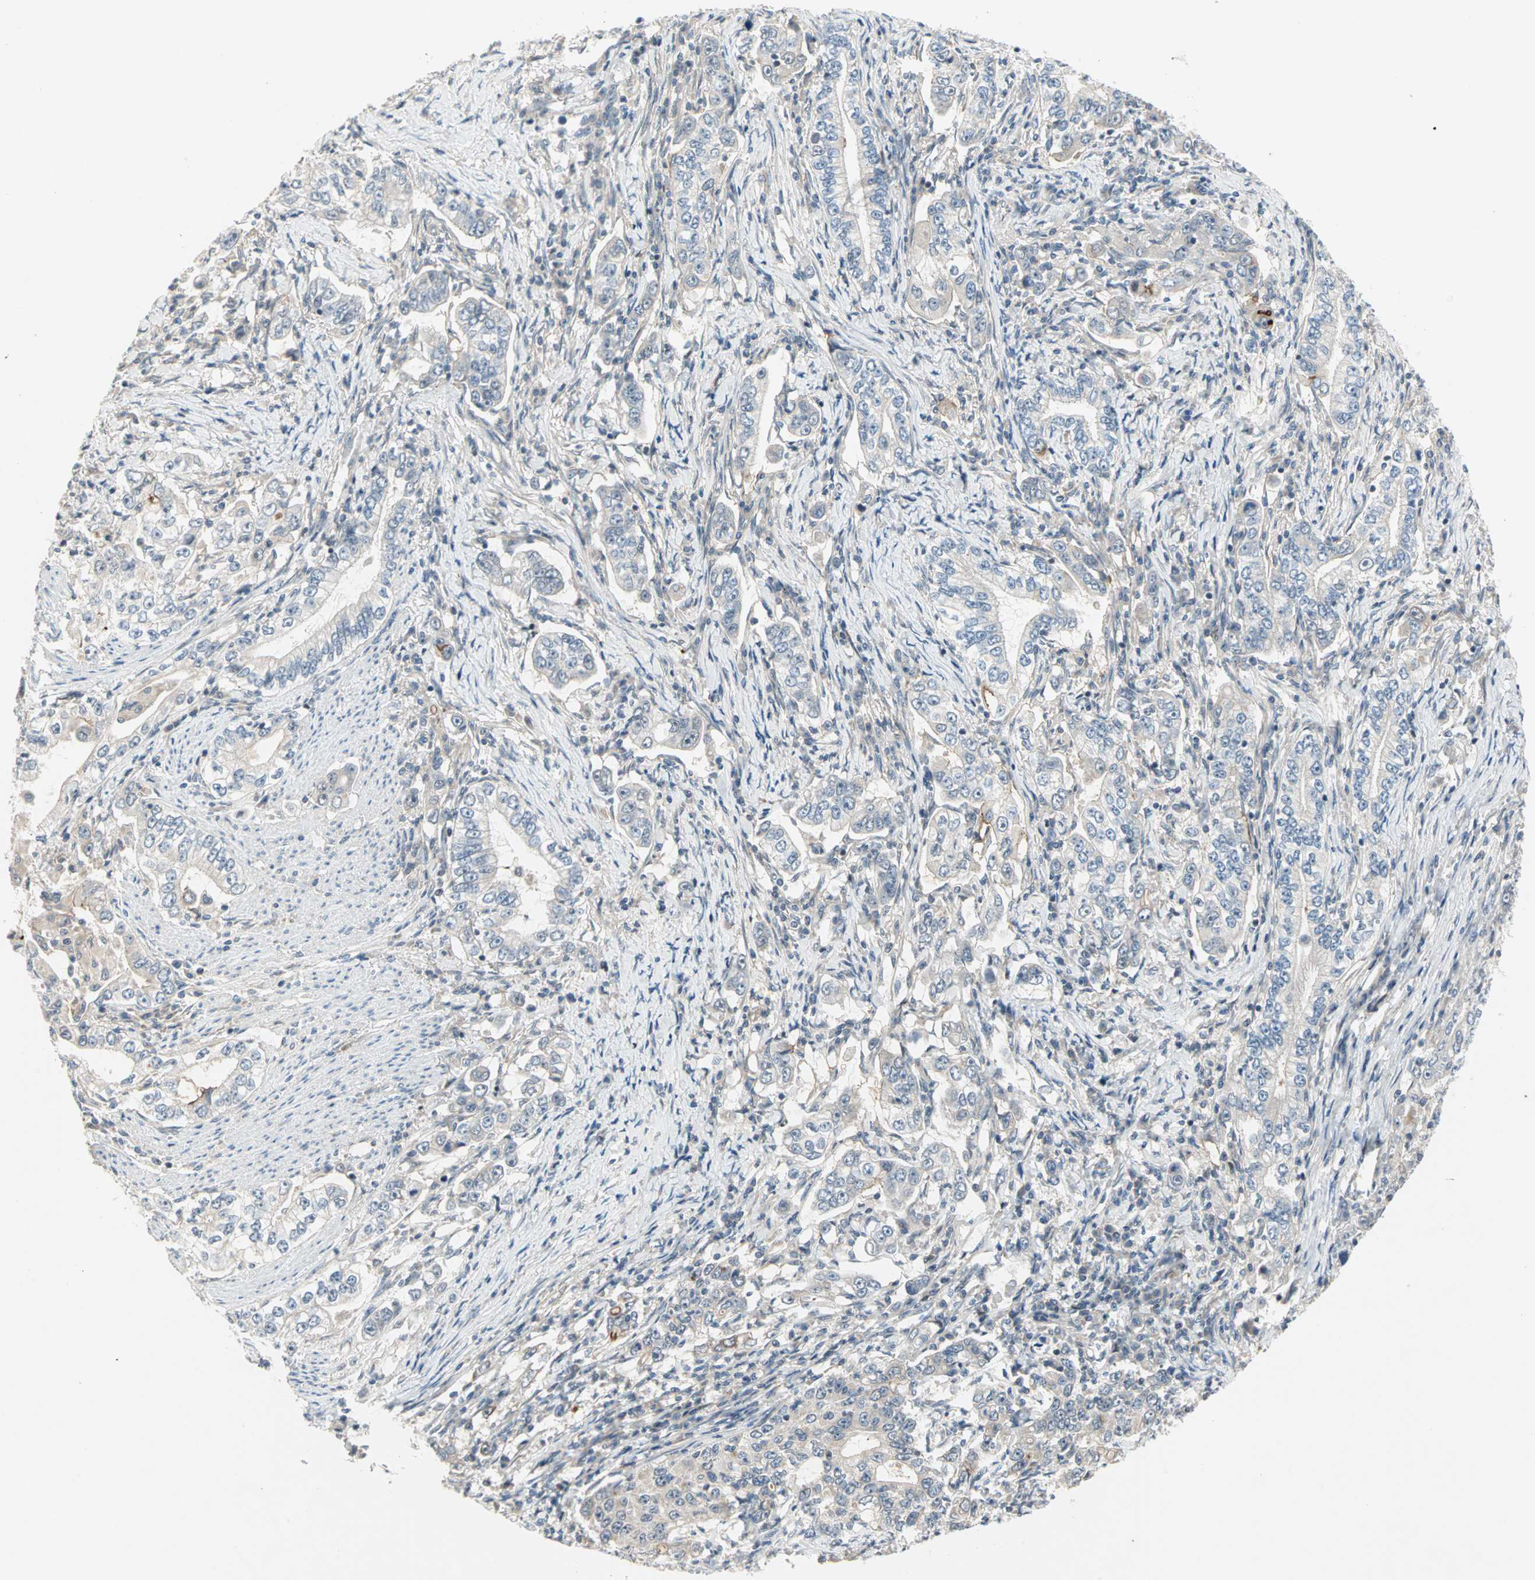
{"staining": {"intensity": "weak", "quantity": ">75%", "location": "cytoplasmic/membranous"}, "tissue": "stomach cancer", "cell_type": "Tumor cells", "image_type": "cancer", "snomed": [{"axis": "morphology", "description": "Adenocarcinoma, NOS"}, {"axis": "topography", "description": "Stomach, lower"}], "caption": "Stomach cancer (adenocarcinoma) stained with a protein marker demonstrates weak staining in tumor cells.", "gene": "PROS1", "patient": {"sex": "female", "age": 72}}